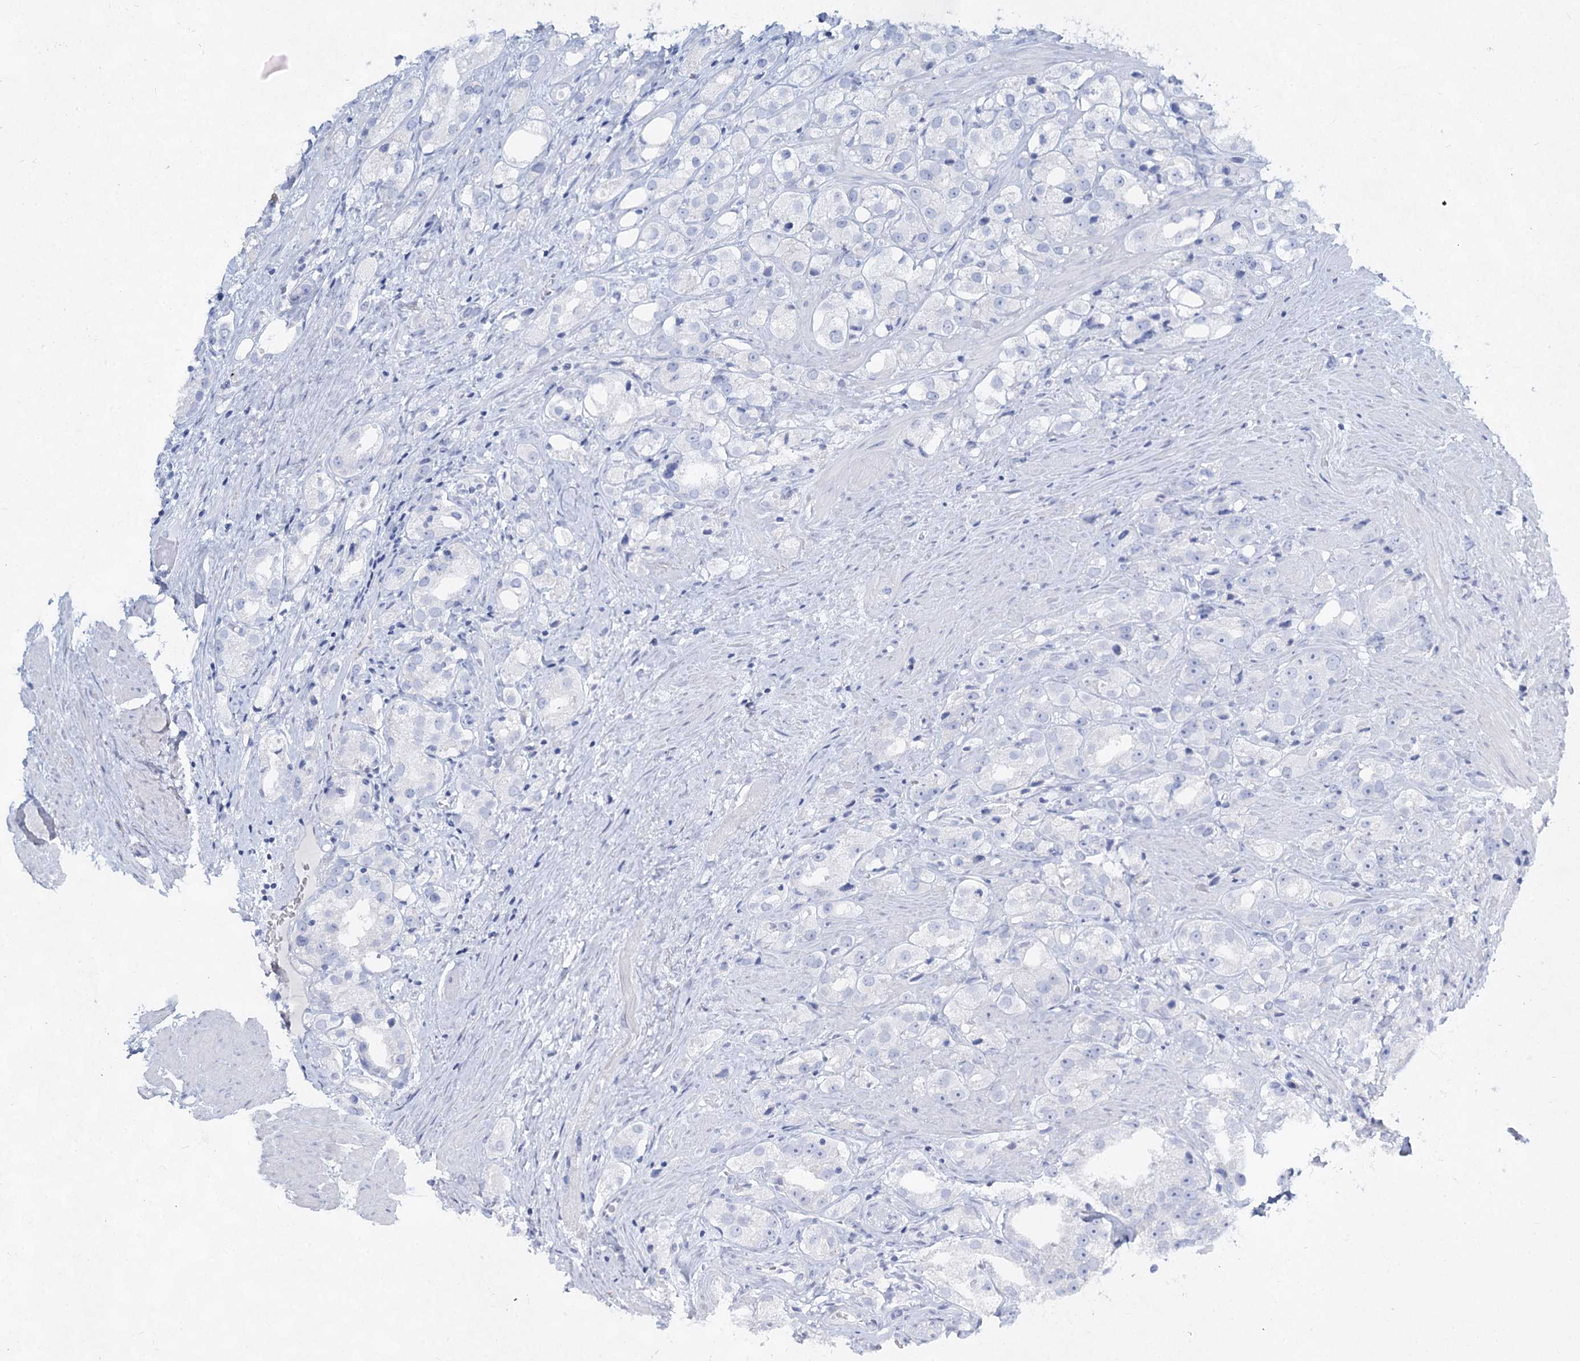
{"staining": {"intensity": "negative", "quantity": "none", "location": "none"}, "tissue": "prostate cancer", "cell_type": "Tumor cells", "image_type": "cancer", "snomed": [{"axis": "morphology", "description": "Adenocarcinoma, NOS"}, {"axis": "topography", "description": "Prostate"}], "caption": "DAB (3,3'-diaminobenzidine) immunohistochemical staining of human prostate cancer (adenocarcinoma) exhibits no significant positivity in tumor cells.", "gene": "SLC17A2", "patient": {"sex": "male", "age": 79}}